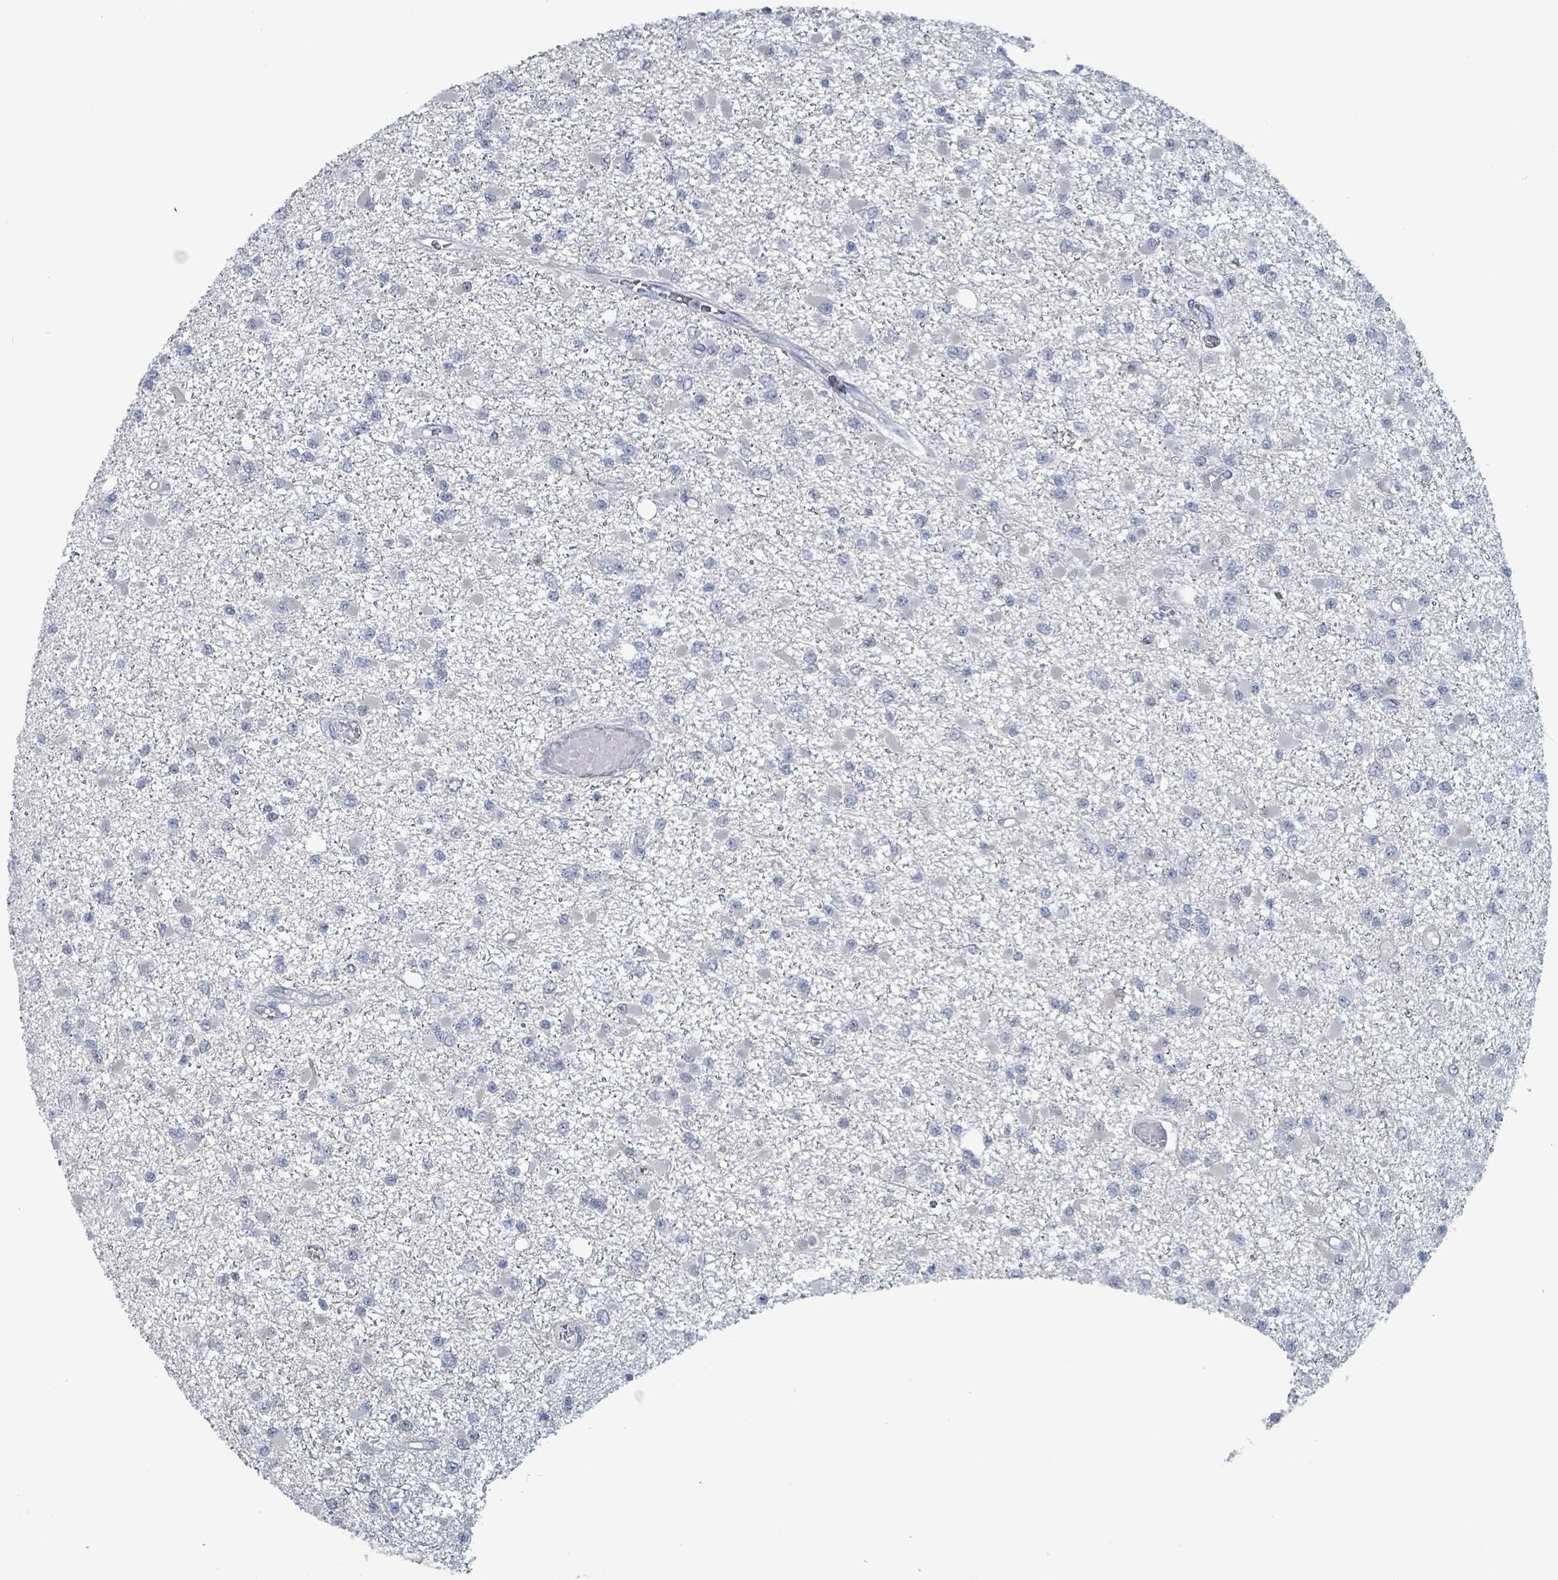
{"staining": {"intensity": "negative", "quantity": "none", "location": "none"}, "tissue": "glioma", "cell_type": "Tumor cells", "image_type": "cancer", "snomed": [{"axis": "morphology", "description": "Glioma, malignant, Low grade"}, {"axis": "topography", "description": "Brain"}], "caption": "DAB (3,3'-diaminobenzidine) immunohistochemical staining of glioma shows no significant expression in tumor cells.", "gene": "BIVM", "patient": {"sex": "female", "age": 22}}